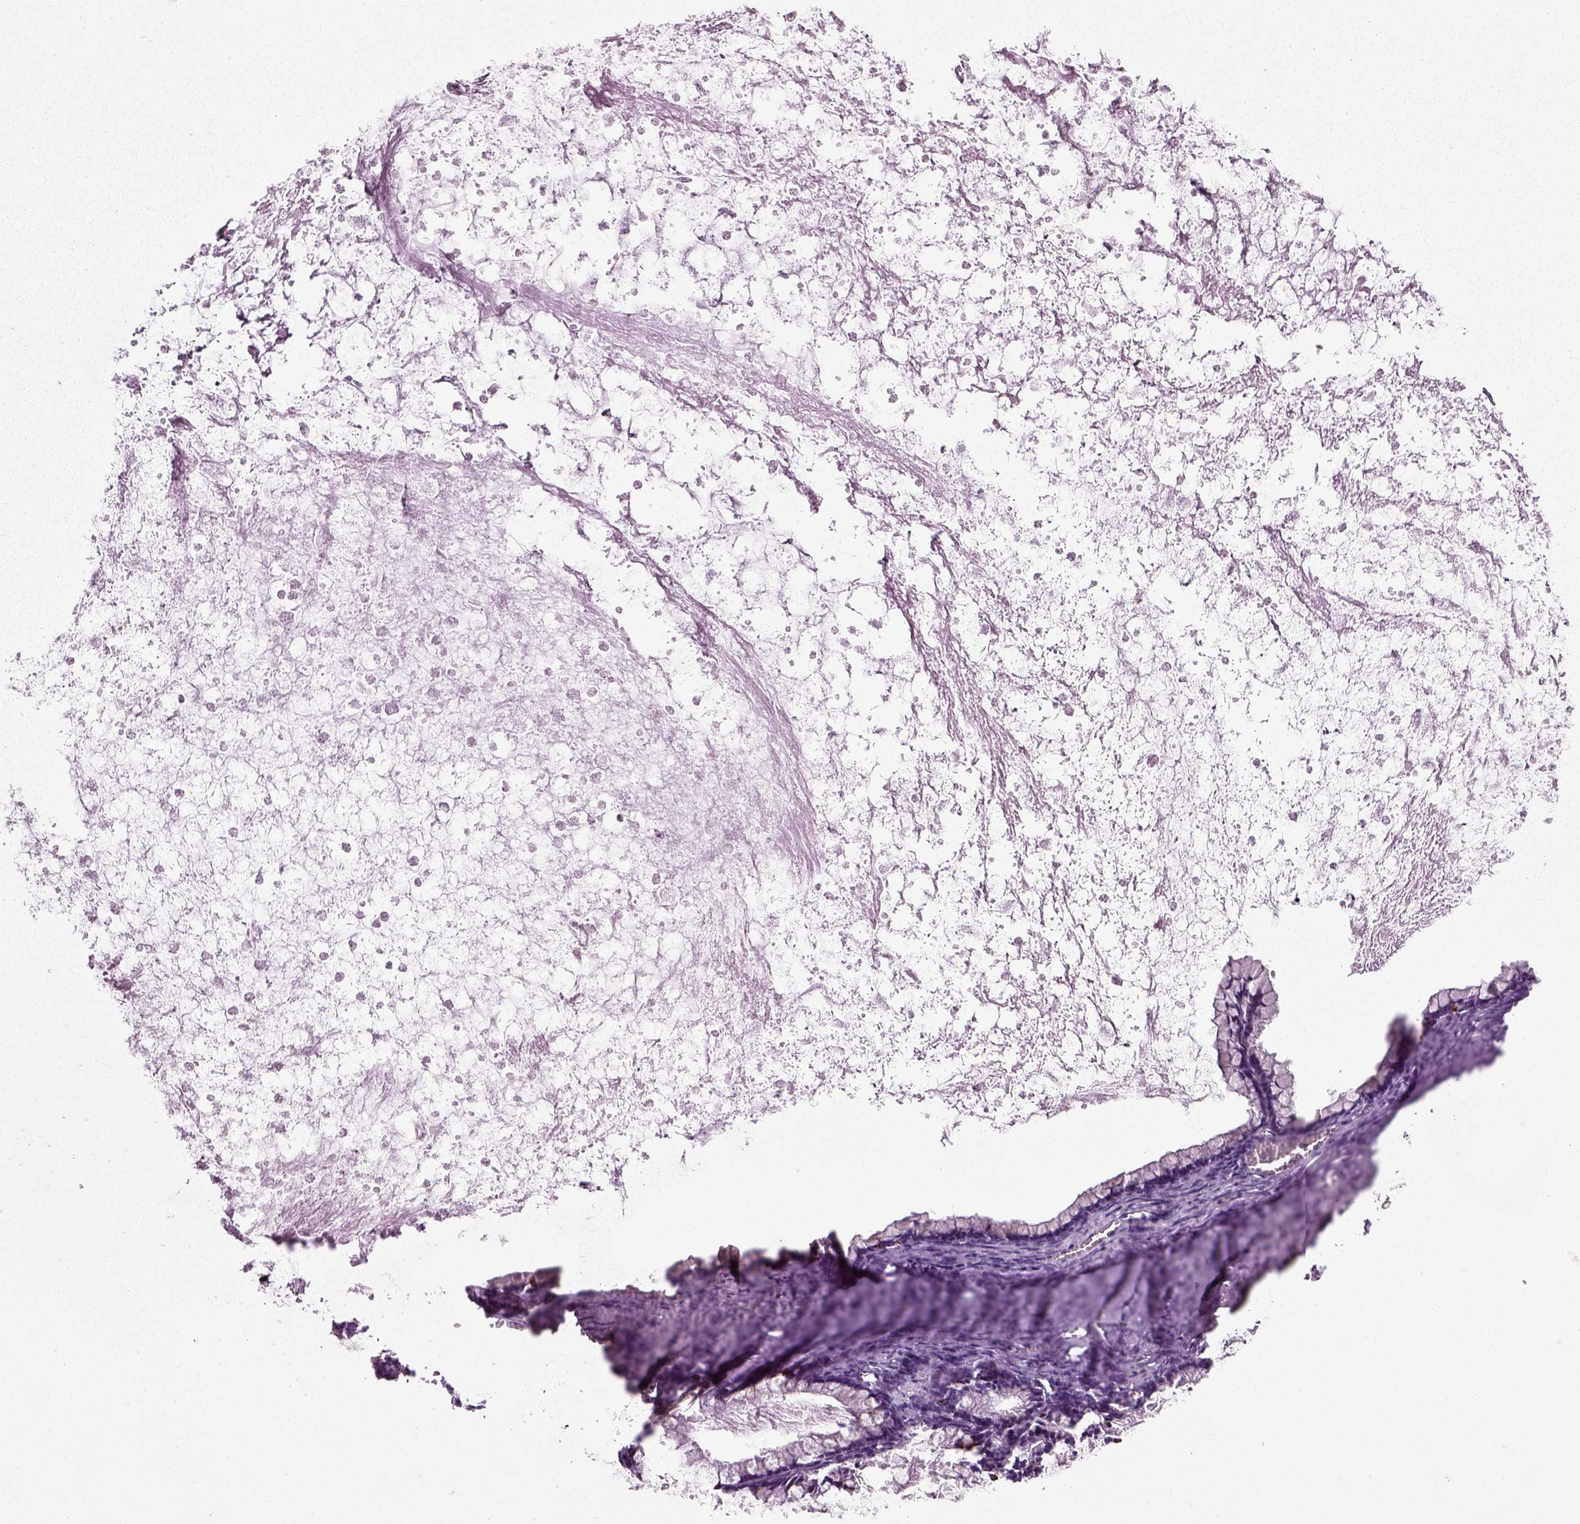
{"staining": {"intensity": "weak", "quantity": "<25%", "location": "cytoplasmic/membranous"}, "tissue": "ovarian cancer", "cell_type": "Tumor cells", "image_type": "cancer", "snomed": [{"axis": "morphology", "description": "Cystadenocarcinoma, mucinous, NOS"}, {"axis": "topography", "description": "Ovary"}], "caption": "Image shows no significant protein staining in tumor cells of ovarian cancer.", "gene": "RCOR3", "patient": {"sex": "female", "age": 67}}